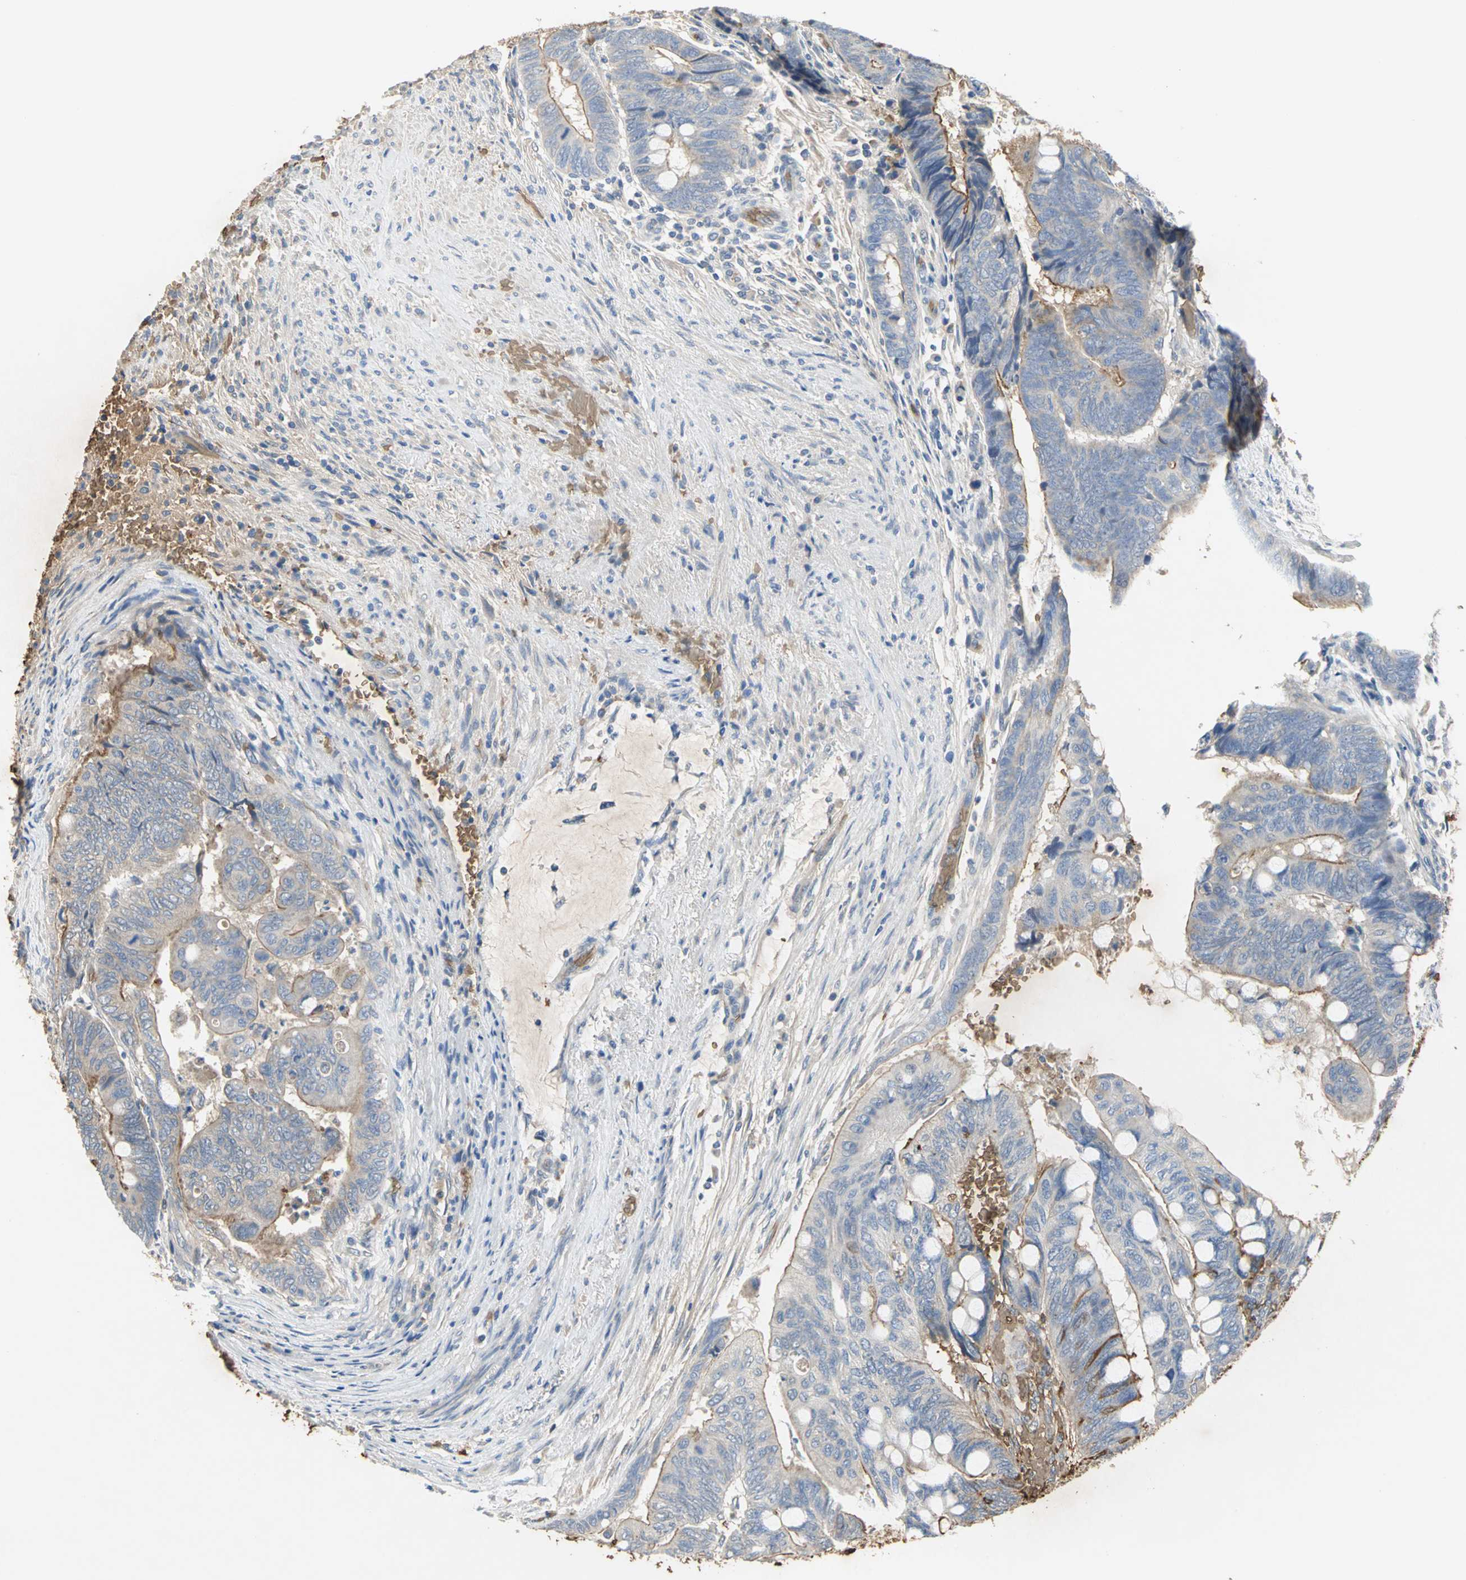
{"staining": {"intensity": "moderate", "quantity": ">75%", "location": "cytoplasmic/membranous"}, "tissue": "colorectal cancer", "cell_type": "Tumor cells", "image_type": "cancer", "snomed": [{"axis": "morphology", "description": "Normal tissue, NOS"}, {"axis": "morphology", "description": "Adenocarcinoma, NOS"}, {"axis": "topography", "description": "Rectum"}, {"axis": "topography", "description": "Peripheral nerve tissue"}], "caption": "The photomicrograph displays a brown stain indicating the presence of a protein in the cytoplasmic/membranous of tumor cells in colorectal cancer. Using DAB (brown) and hematoxylin (blue) stains, captured at high magnification using brightfield microscopy.", "gene": "TREM1", "patient": {"sex": "male", "age": 92}}